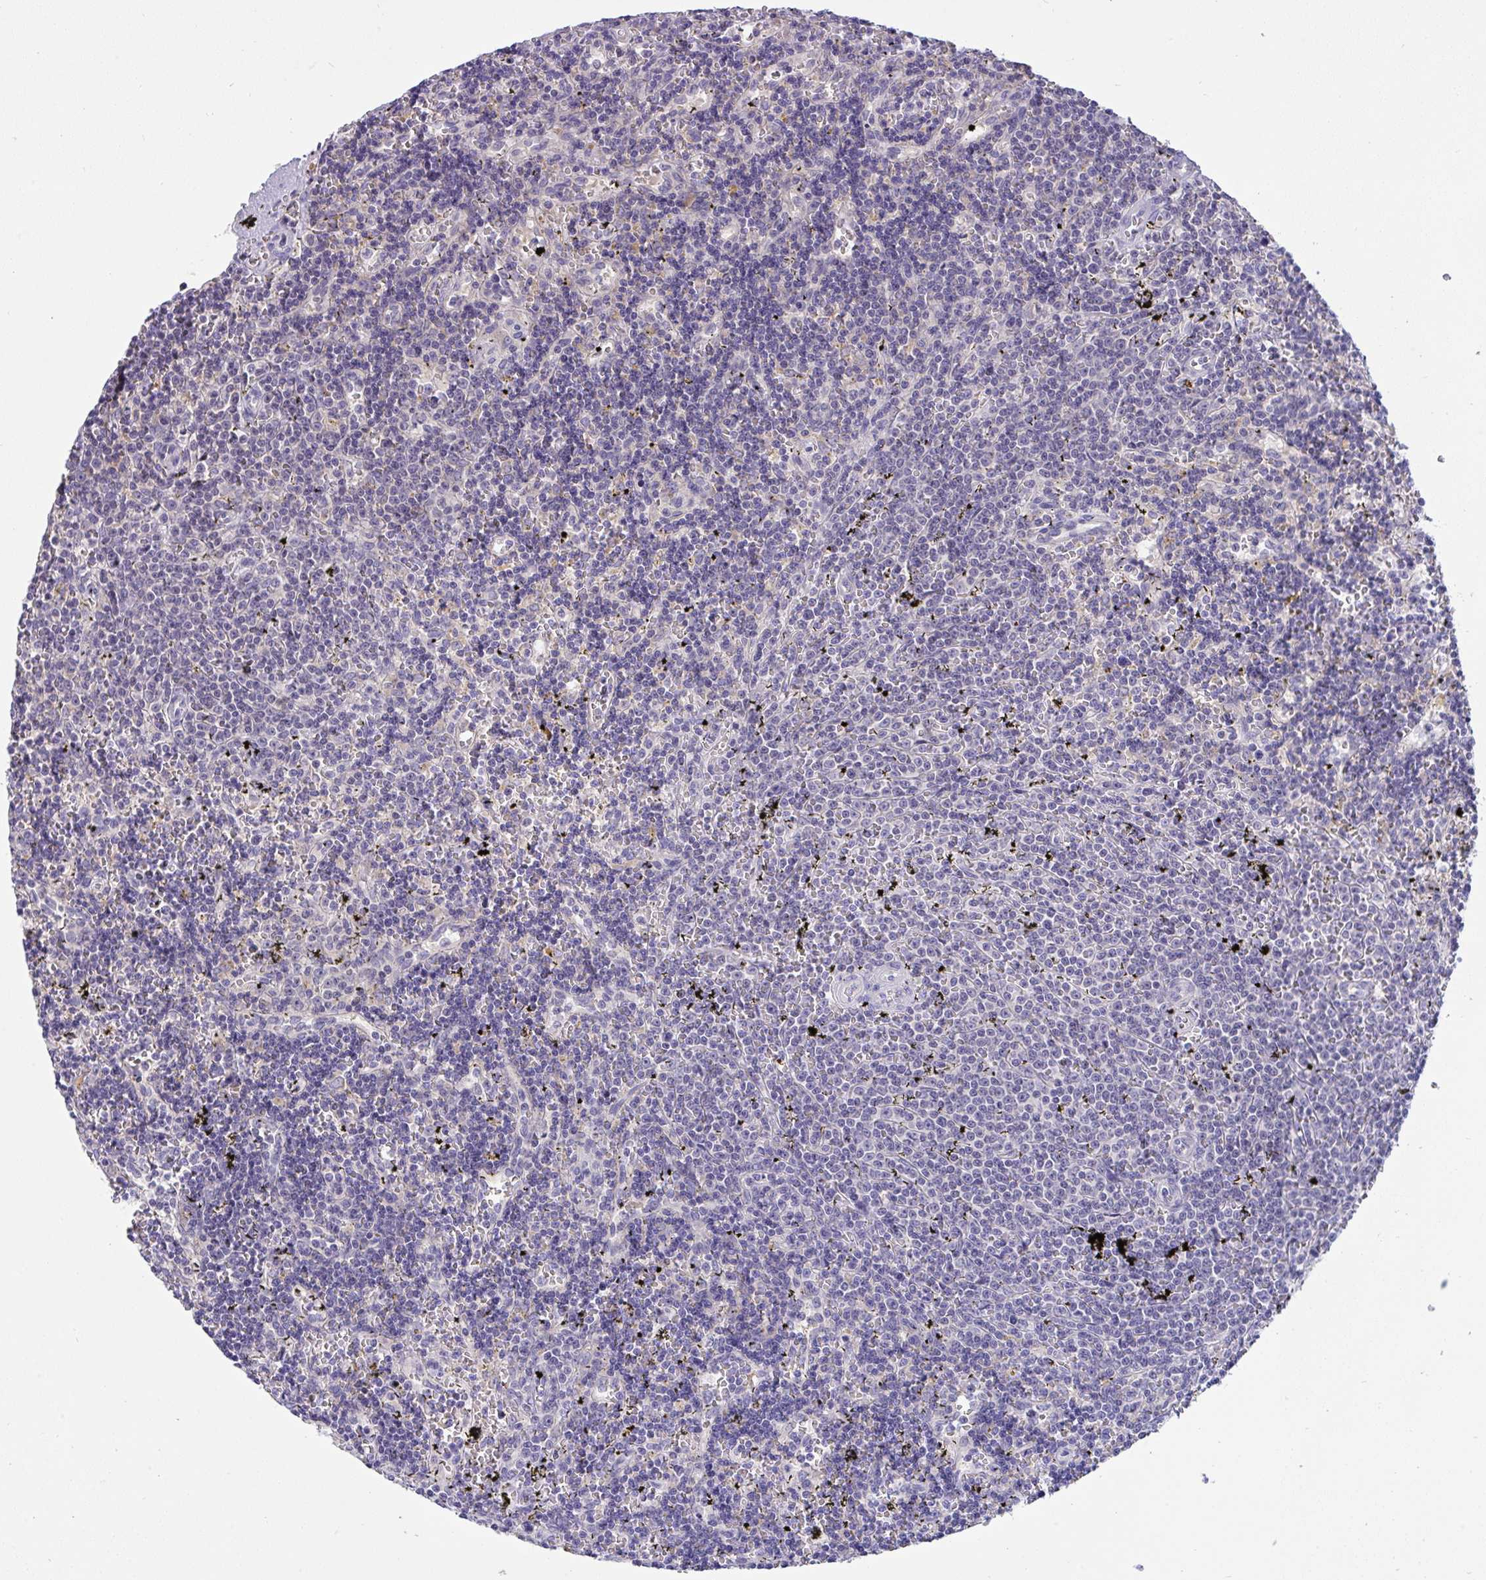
{"staining": {"intensity": "negative", "quantity": "none", "location": "none"}, "tissue": "lymphoma", "cell_type": "Tumor cells", "image_type": "cancer", "snomed": [{"axis": "morphology", "description": "Malignant lymphoma, non-Hodgkin's type, Low grade"}, {"axis": "topography", "description": "Spleen"}], "caption": "DAB immunohistochemical staining of lymphoma reveals no significant expression in tumor cells.", "gene": "TMEM41A", "patient": {"sex": "male", "age": 60}}